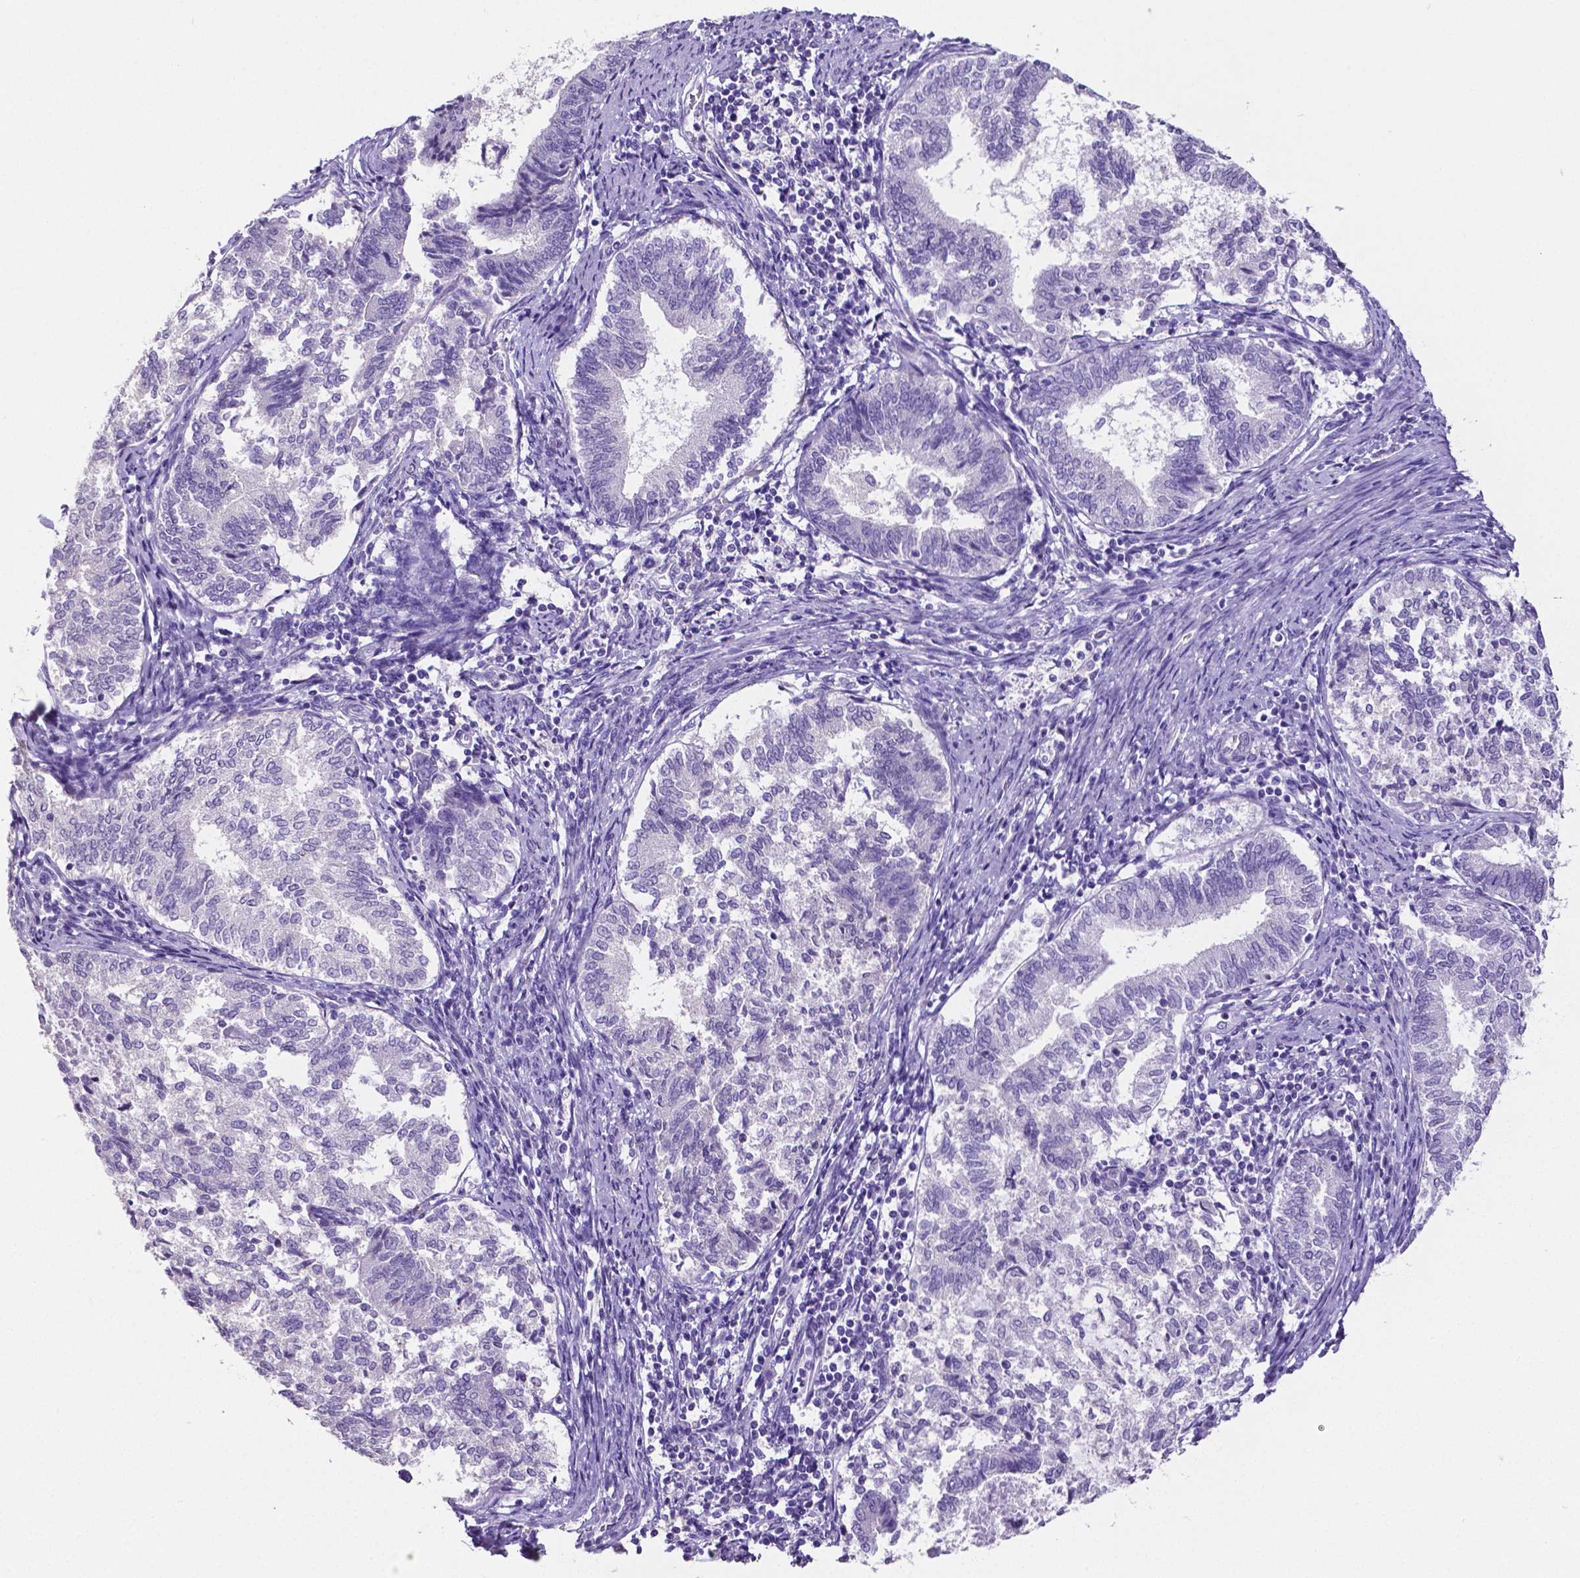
{"staining": {"intensity": "negative", "quantity": "none", "location": "none"}, "tissue": "endometrial cancer", "cell_type": "Tumor cells", "image_type": "cancer", "snomed": [{"axis": "morphology", "description": "Adenocarcinoma, NOS"}, {"axis": "topography", "description": "Endometrium"}], "caption": "An immunohistochemistry (IHC) histopathology image of endometrial cancer is shown. There is no staining in tumor cells of endometrial cancer.", "gene": "SATB2", "patient": {"sex": "female", "age": 65}}